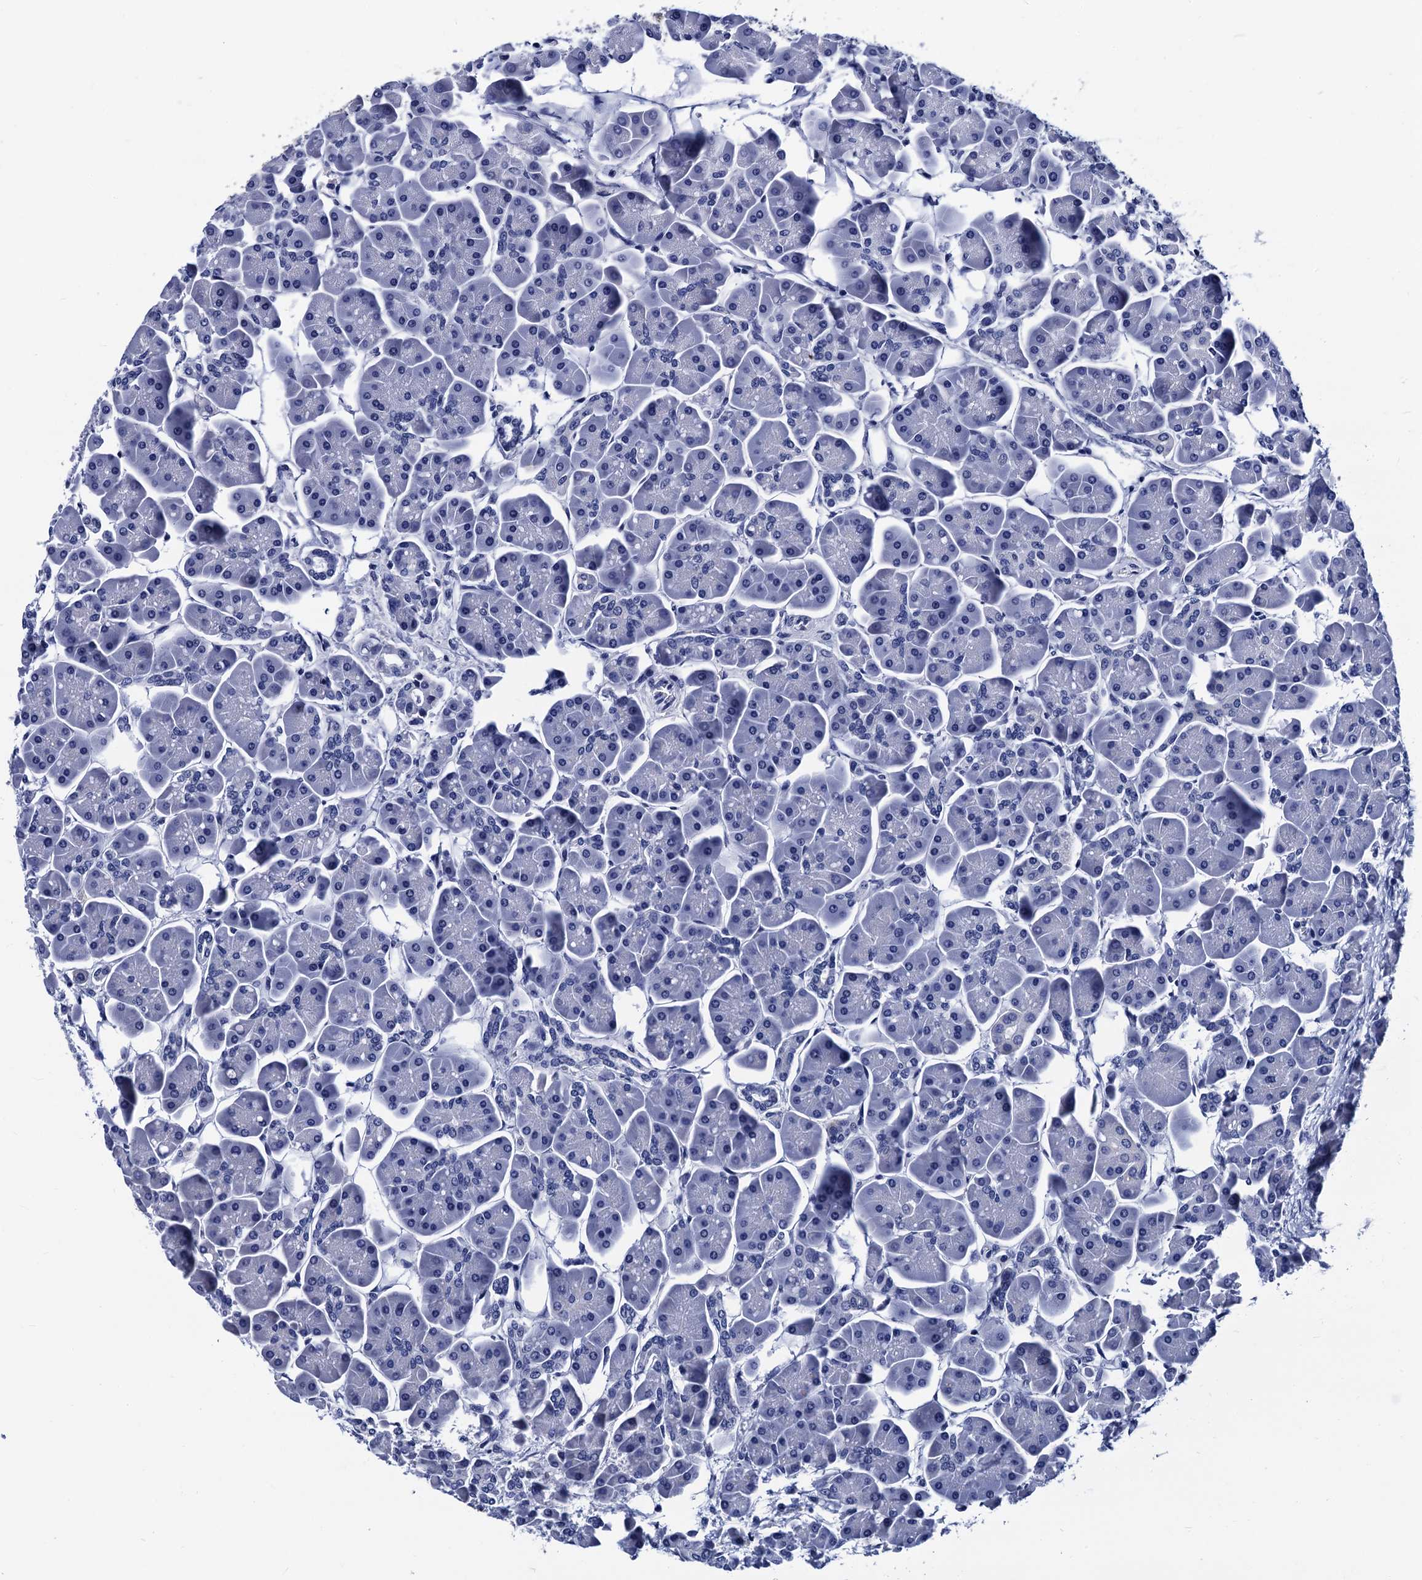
{"staining": {"intensity": "negative", "quantity": "none", "location": "none"}, "tissue": "pancreas", "cell_type": "Exocrine glandular cells", "image_type": "normal", "snomed": [{"axis": "morphology", "description": "Normal tissue, NOS"}, {"axis": "topography", "description": "Pancreas"}], "caption": "The image displays no significant expression in exocrine glandular cells of pancreas.", "gene": "LRRC30", "patient": {"sex": "male", "age": 66}}